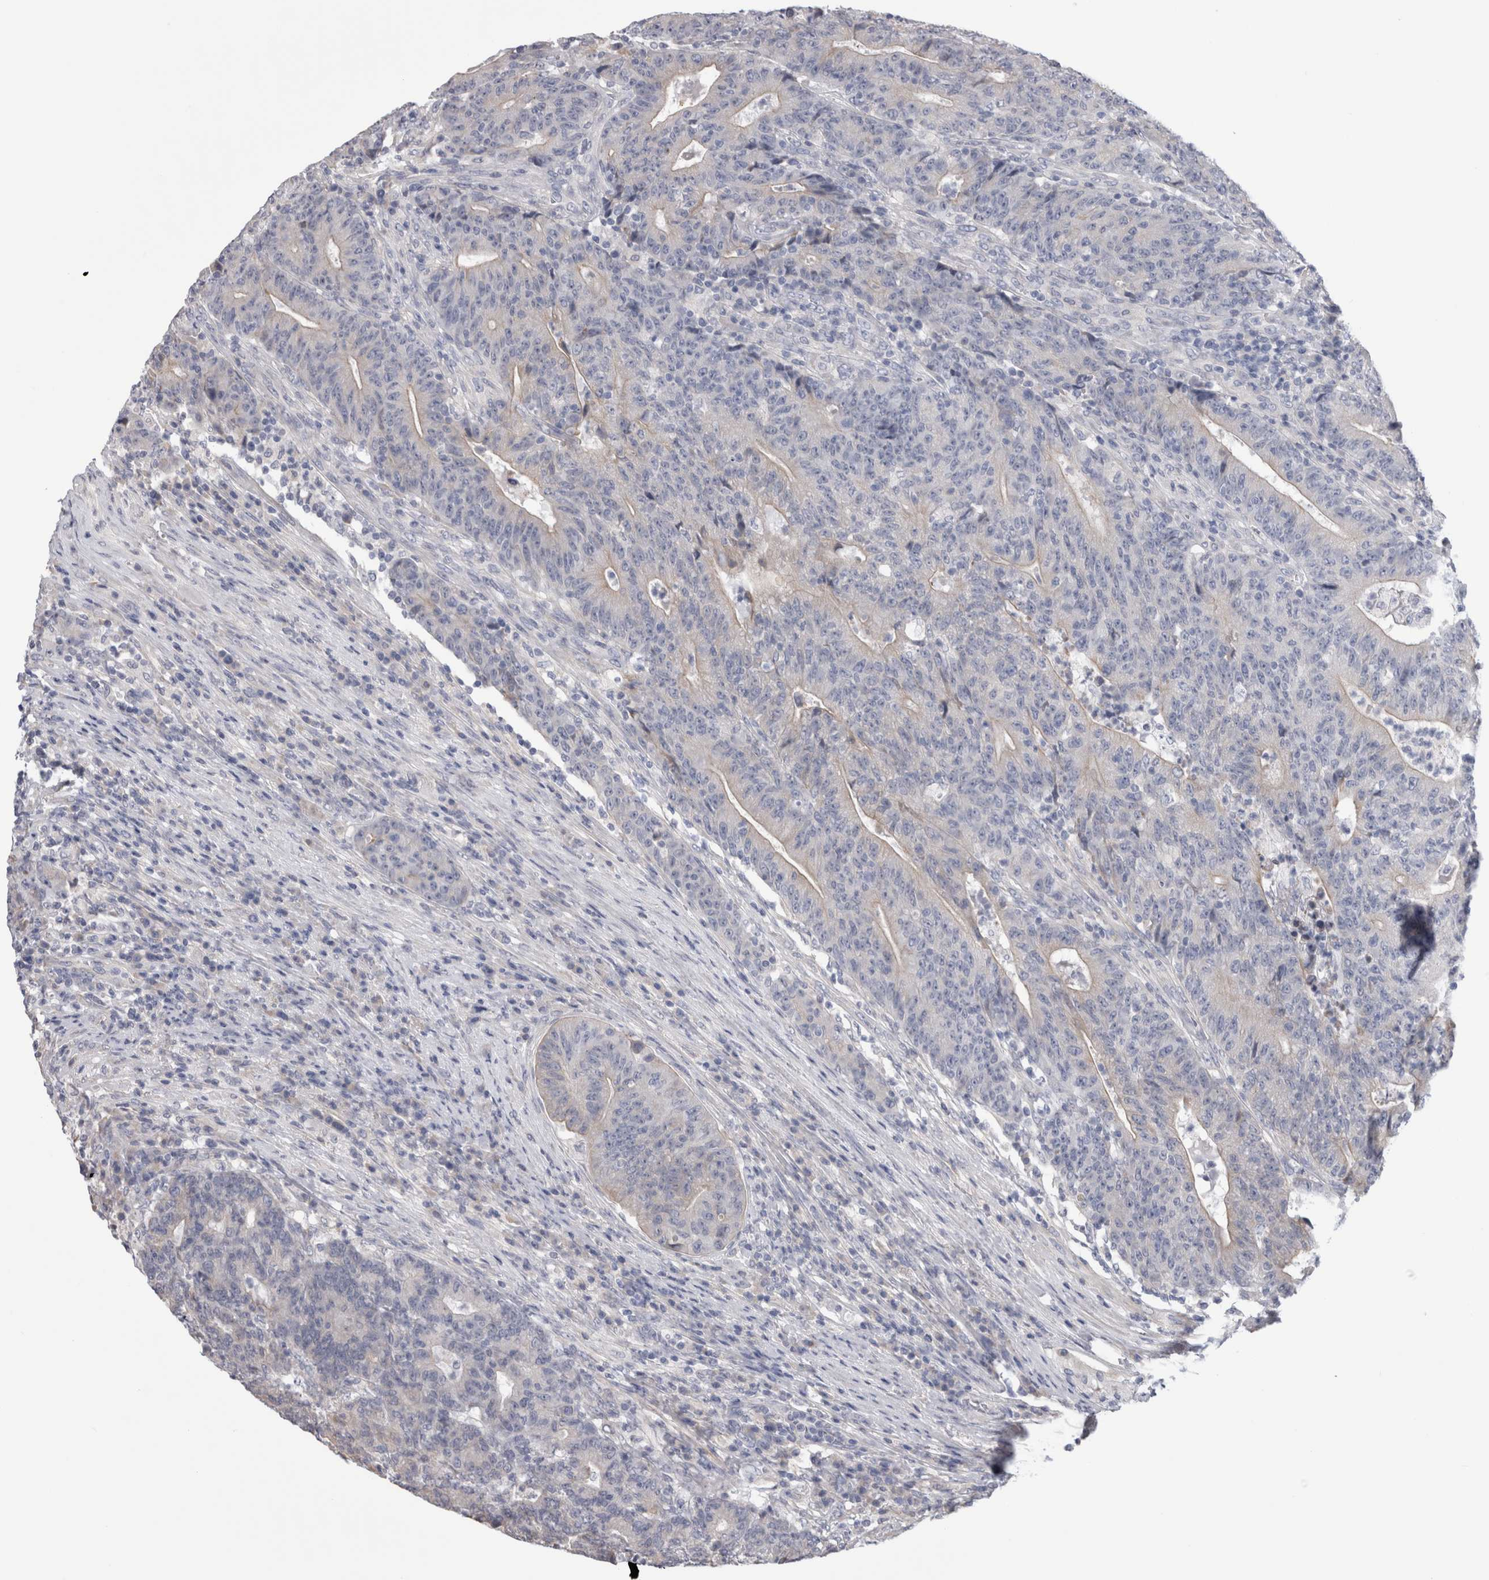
{"staining": {"intensity": "negative", "quantity": "none", "location": "none"}, "tissue": "colorectal cancer", "cell_type": "Tumor cells", "image_type": "cancer", "snomed": [{"axis": "morphology", "description": "Normal tissue, NOS"}, {"axis": "morphology", "description": "Adenocarcinoma, NOS"}, {"axis": "topography", "description": "Colon"}], "caption": "Immunohistochemistry photomicrograph of colorectal cancer stained for a protein (brown), which displays no positivity in tumor cells.", "gene": "SMAP2", "patient": {"sex": "female", "age": 75}}